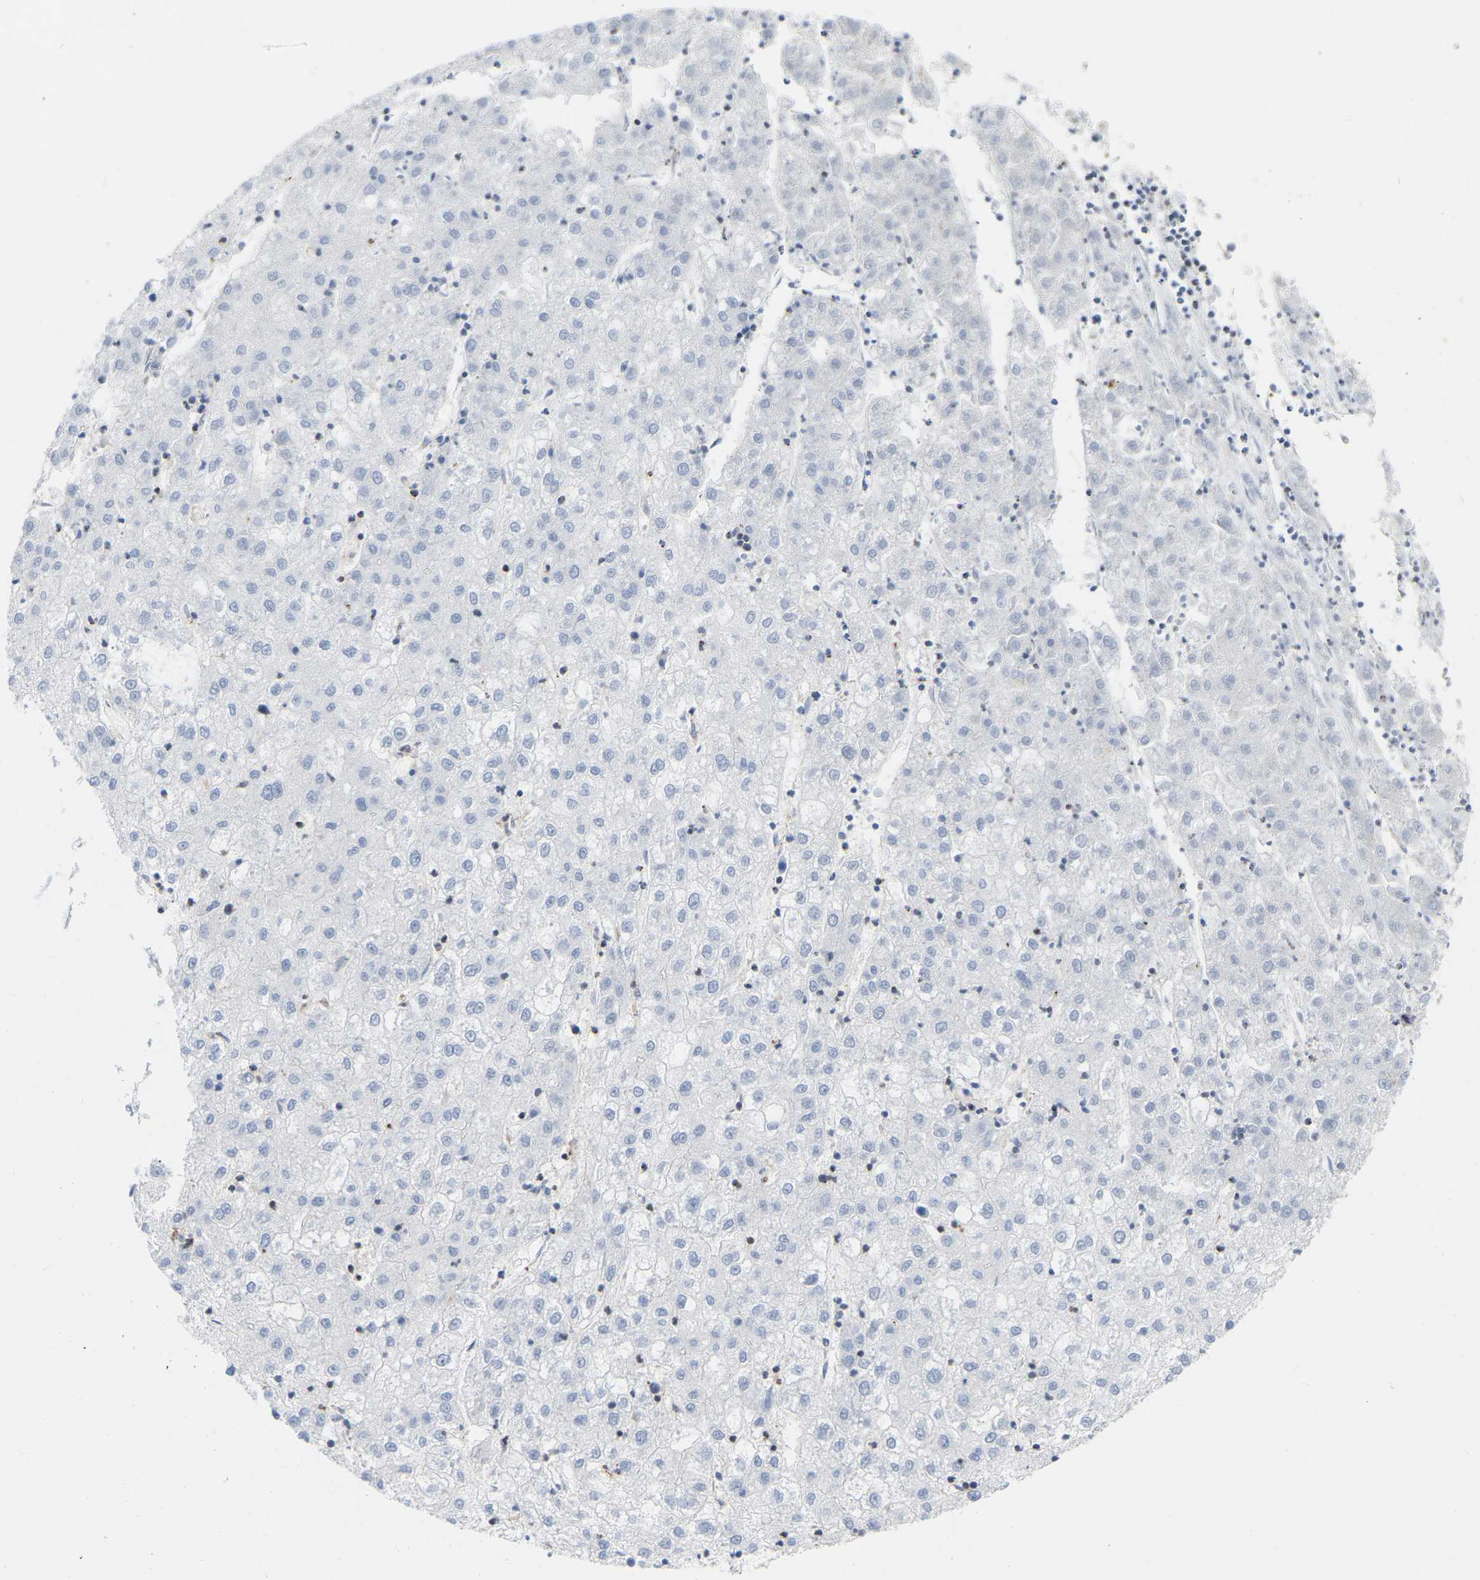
{"staining": {"intensity": "negative", "quantity": "none", "location": "none"}, "tissue": "liver cancer", "cell_type": "Tumor cells", "image_type": "cancer", "snomed": [{"axis": "morphology", "description": "Carcinoma, Hepatocellular, NOS"}, {"axis": "topography", "description": "Liver"}], "caption": "DAB (3,3'-diaminobenzidine) immunohistochemical staining of liver hepatocellular carcinoma shows no significant expression in tumor cells.", "gene": "GIMAP4", "patient": {"sex": "male", "age": 72}}